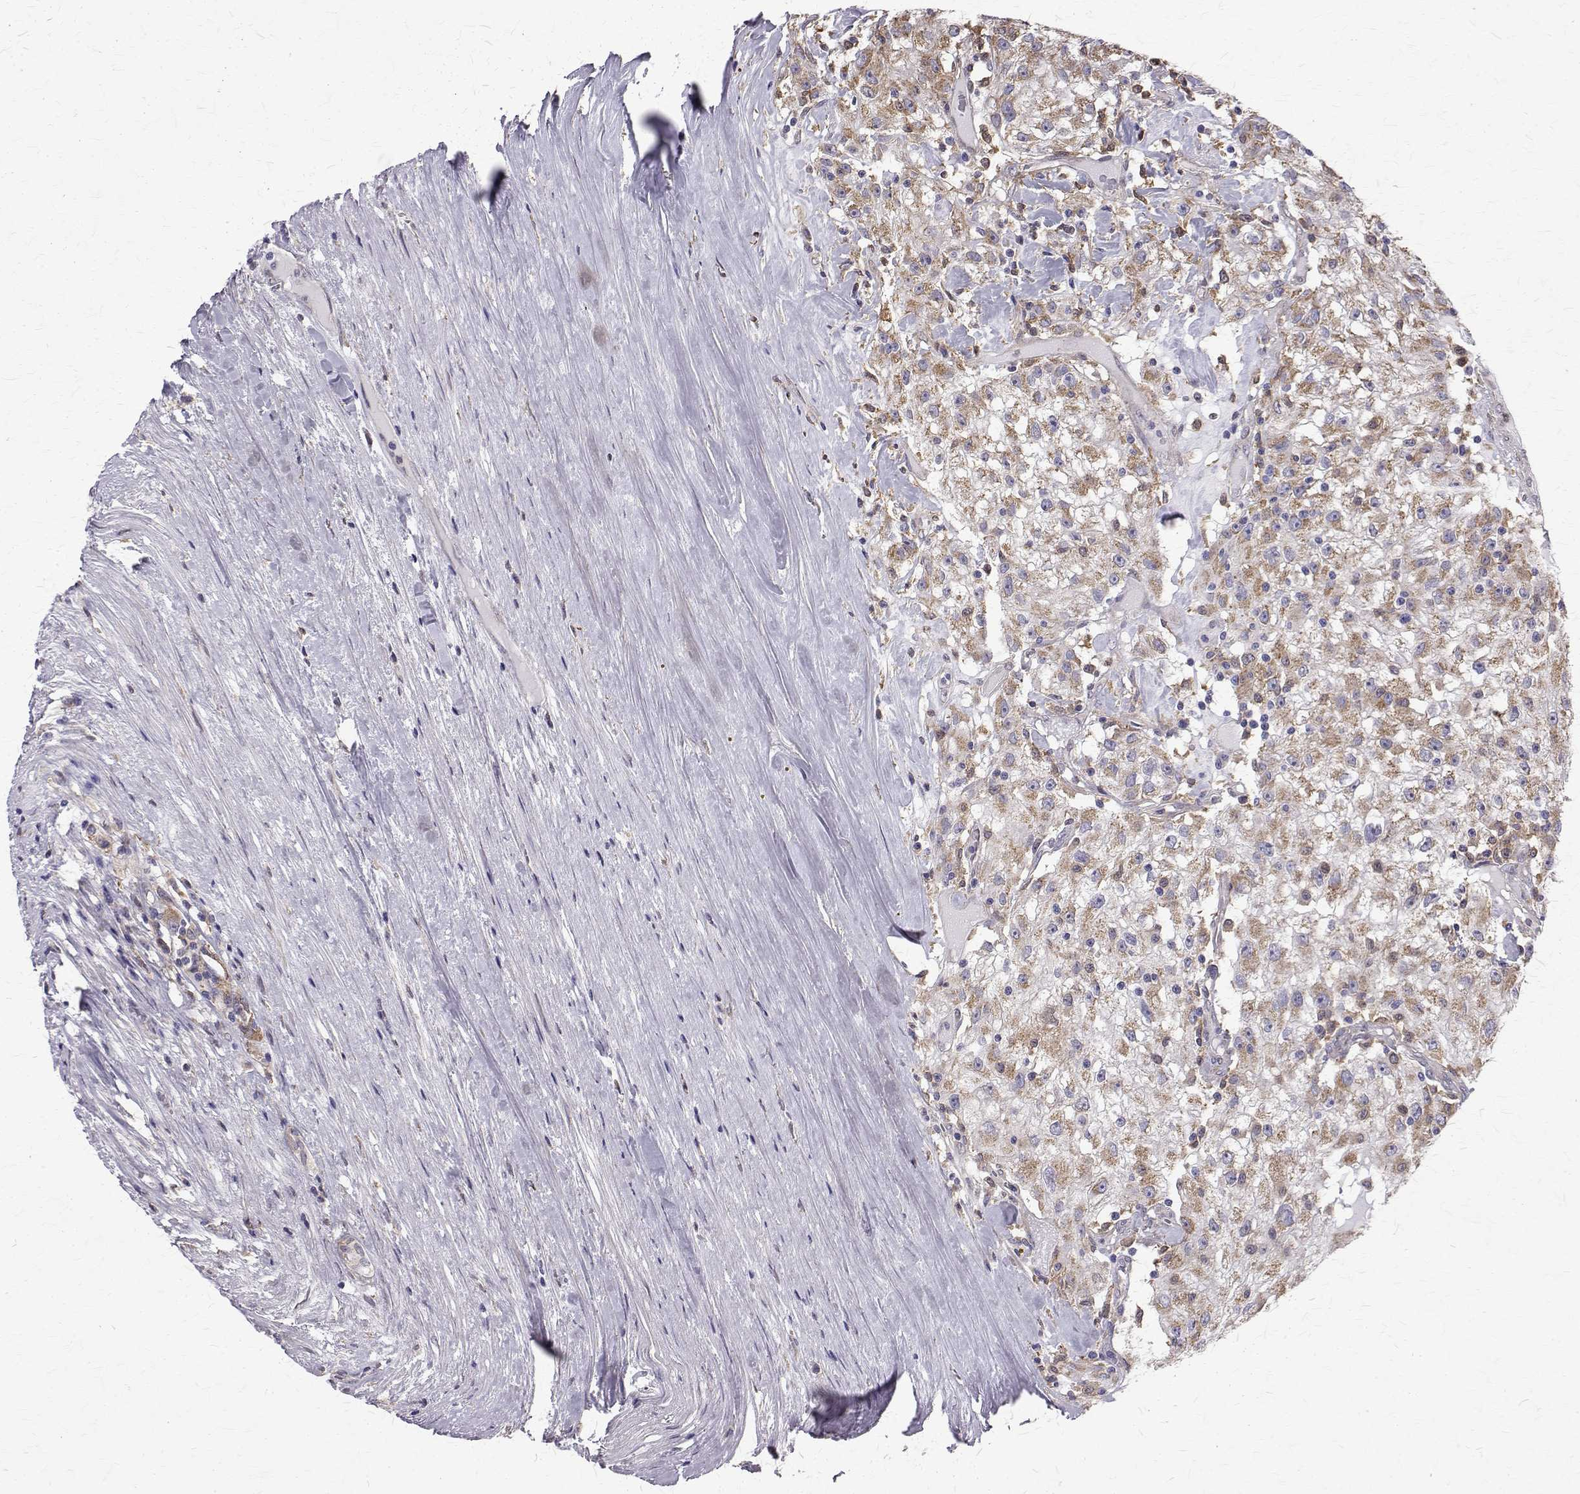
{"staining": {"intensity": "moderate", "quantity": ">75%", "location": "cytoplasmic/membranous"}, "tissue": "renal cancer", "cell_type": "Tumor cells", "image_type": "cancer", "snomed": [{"axis": "morphology", "description": "Adenocarcinoma, NOS"}, {"axis": "topography", "description": "Kidney"}], "caption": "Moderate cytoplasmic/membranous expression for a protein is identified in about >75% of tumor cells of renal adenocarcinoma using immunohistochemistry.", "gene": "CCDC89", "patient": {"sex": "female", "age": 67}}